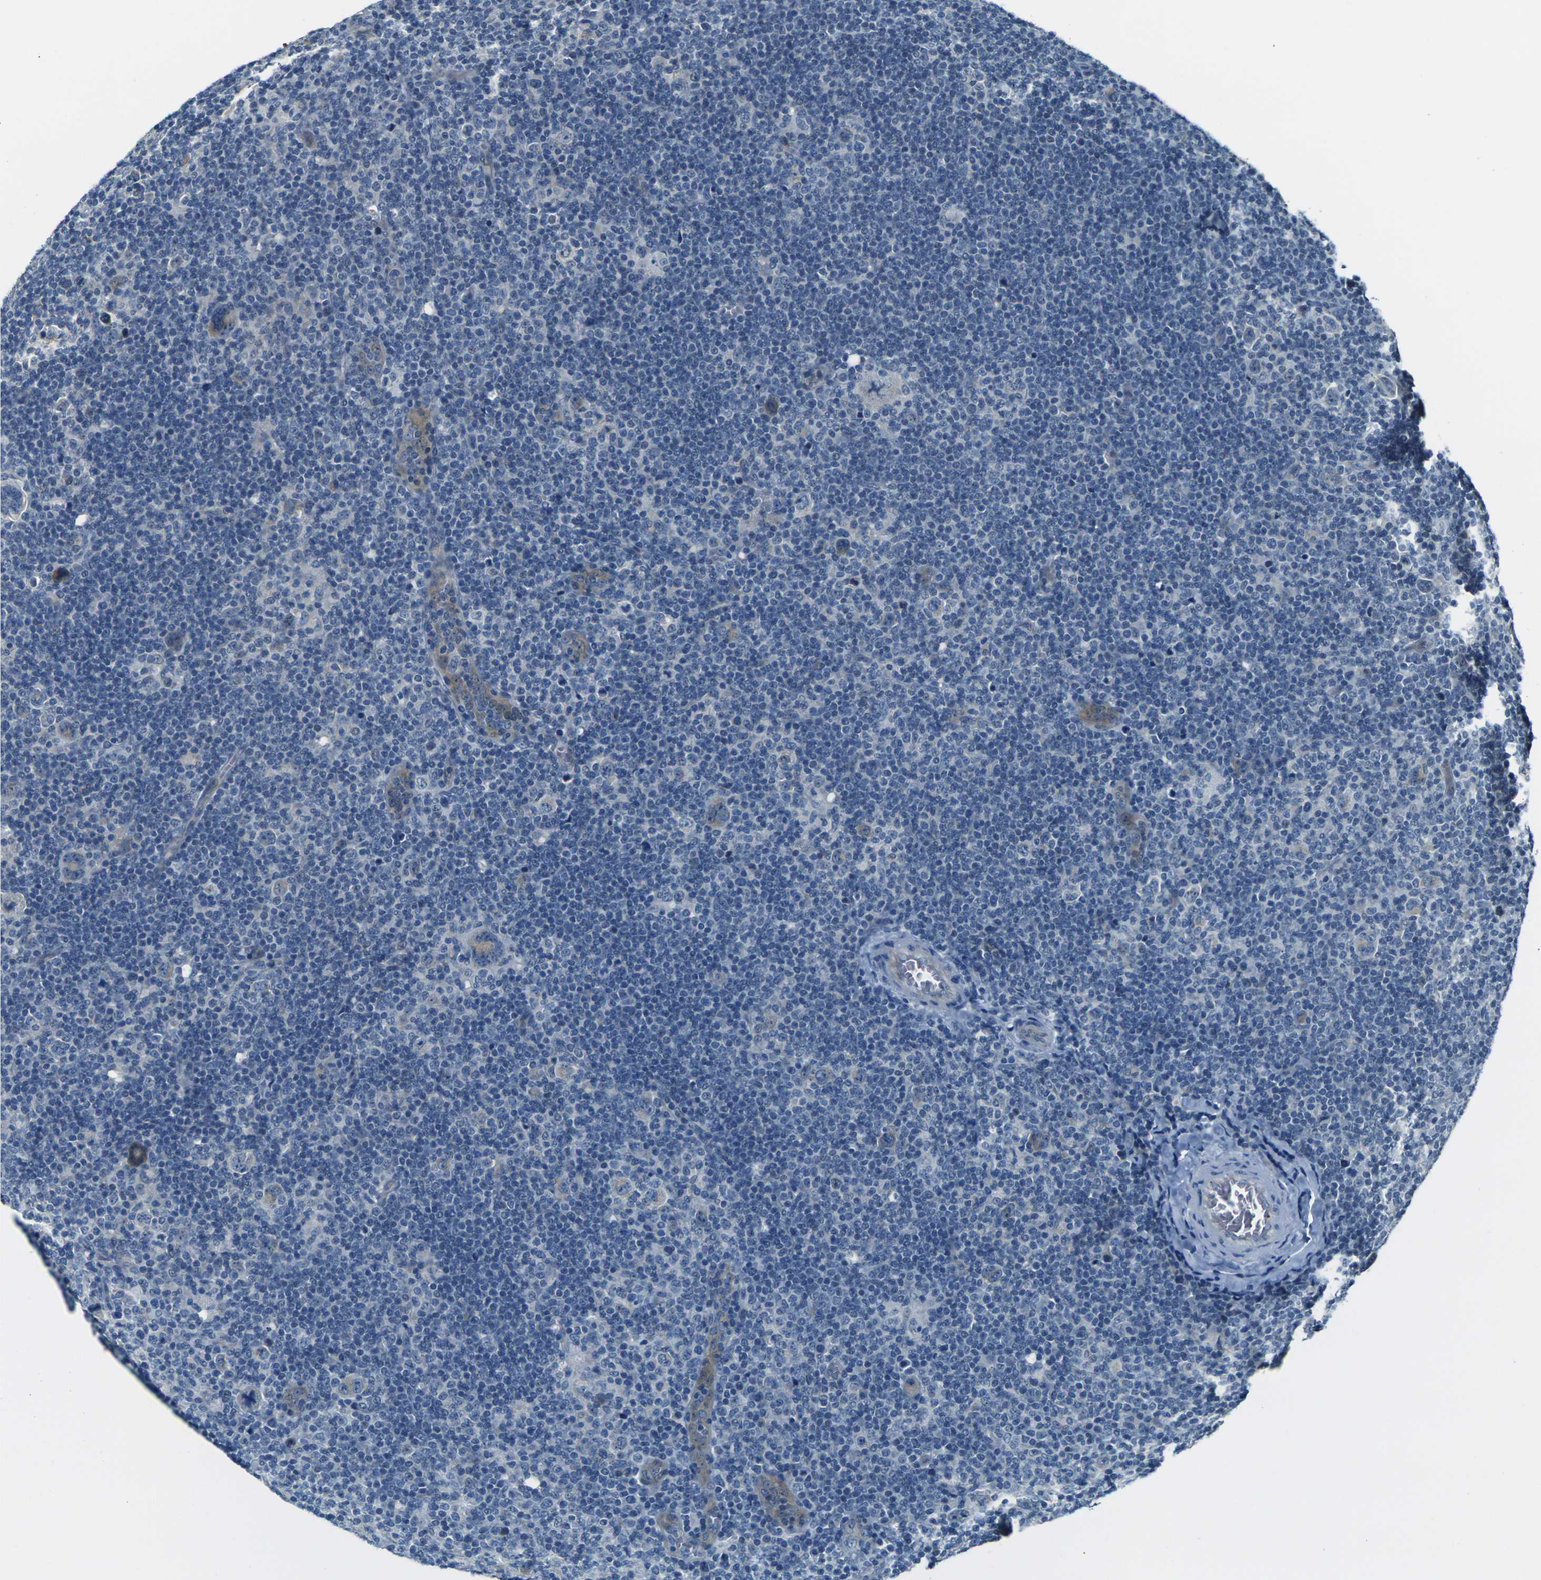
{"staining": {"intensity": "weak", "quantity": "<25%", "location": "cytoplasmic/membranous"}, "tissue": "lymphoma", "cell_type": "Tumor cells", "image_type": "cancer", "snomed": [{"axis": "morphology", "description": "Hodgkin's disease, NOS"}, {"axis": "topography", "description": "Lymph node"}], "caption": "IHC photomicrograph of human lymphoma stained for a protein (brown), which reveals no staining in tumor cells.", "gene": "SHISAL2B", "patient": {"sex": "female", "age": 57}}